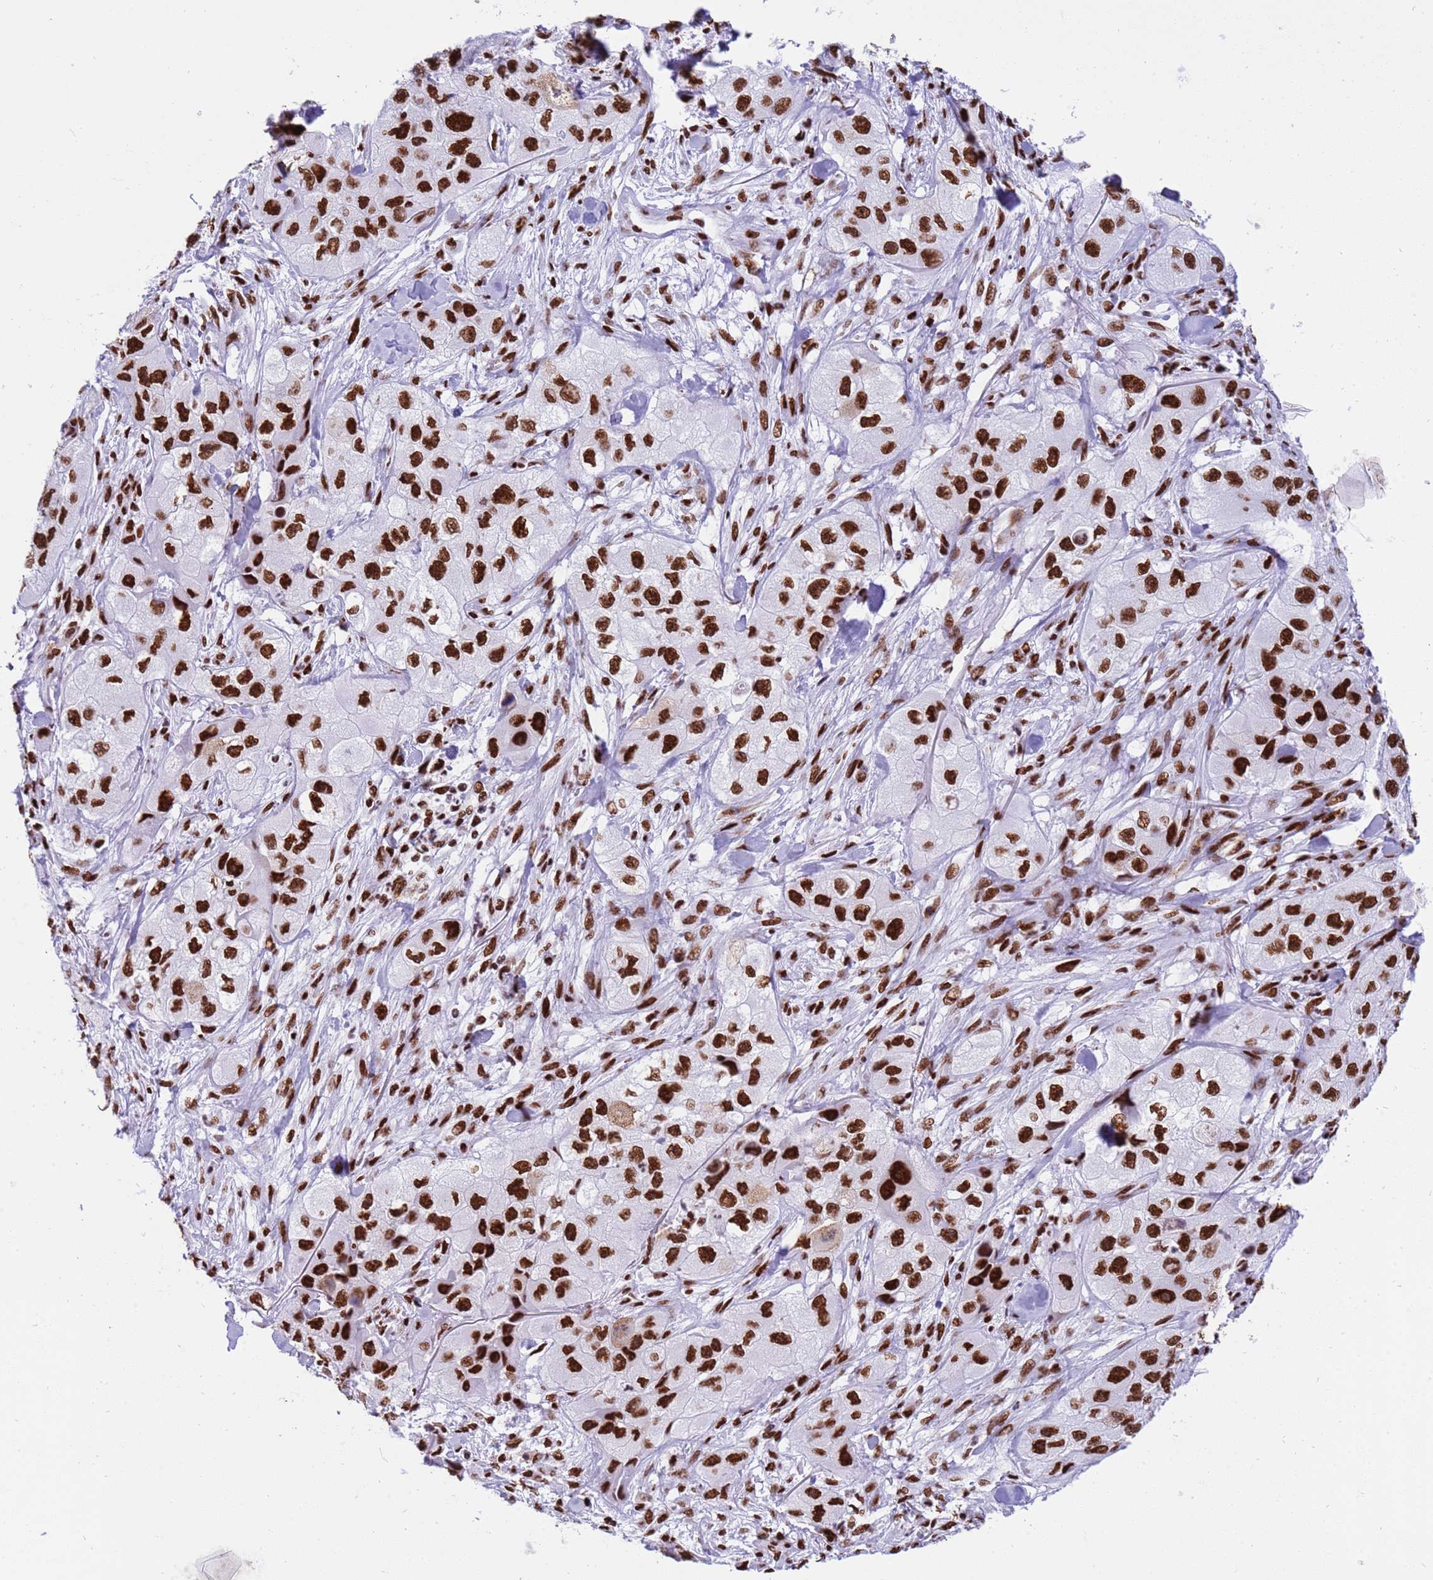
{"staining": {"intensity": "strong", "quantity": ">75%", "location": "nuclear"}, "tissue": "skin cancer", "cell_type": "Tumor cells", "image_type": "cancer", "snomed": [{"axis": "morphology", "description": "Squamous cell carcinoma, NOS"}, {"axis": "topography", "description": "Skin"}, {"axis": "topography", "description": "Subcutis"}], "caption": "Skin squamous cell carcinoma stained with a brown dye displays strong nuclear positive positivity in about >75% of tumor cells.", "gene": "RALY", "patient": {"sex": "male", "age": 73}}